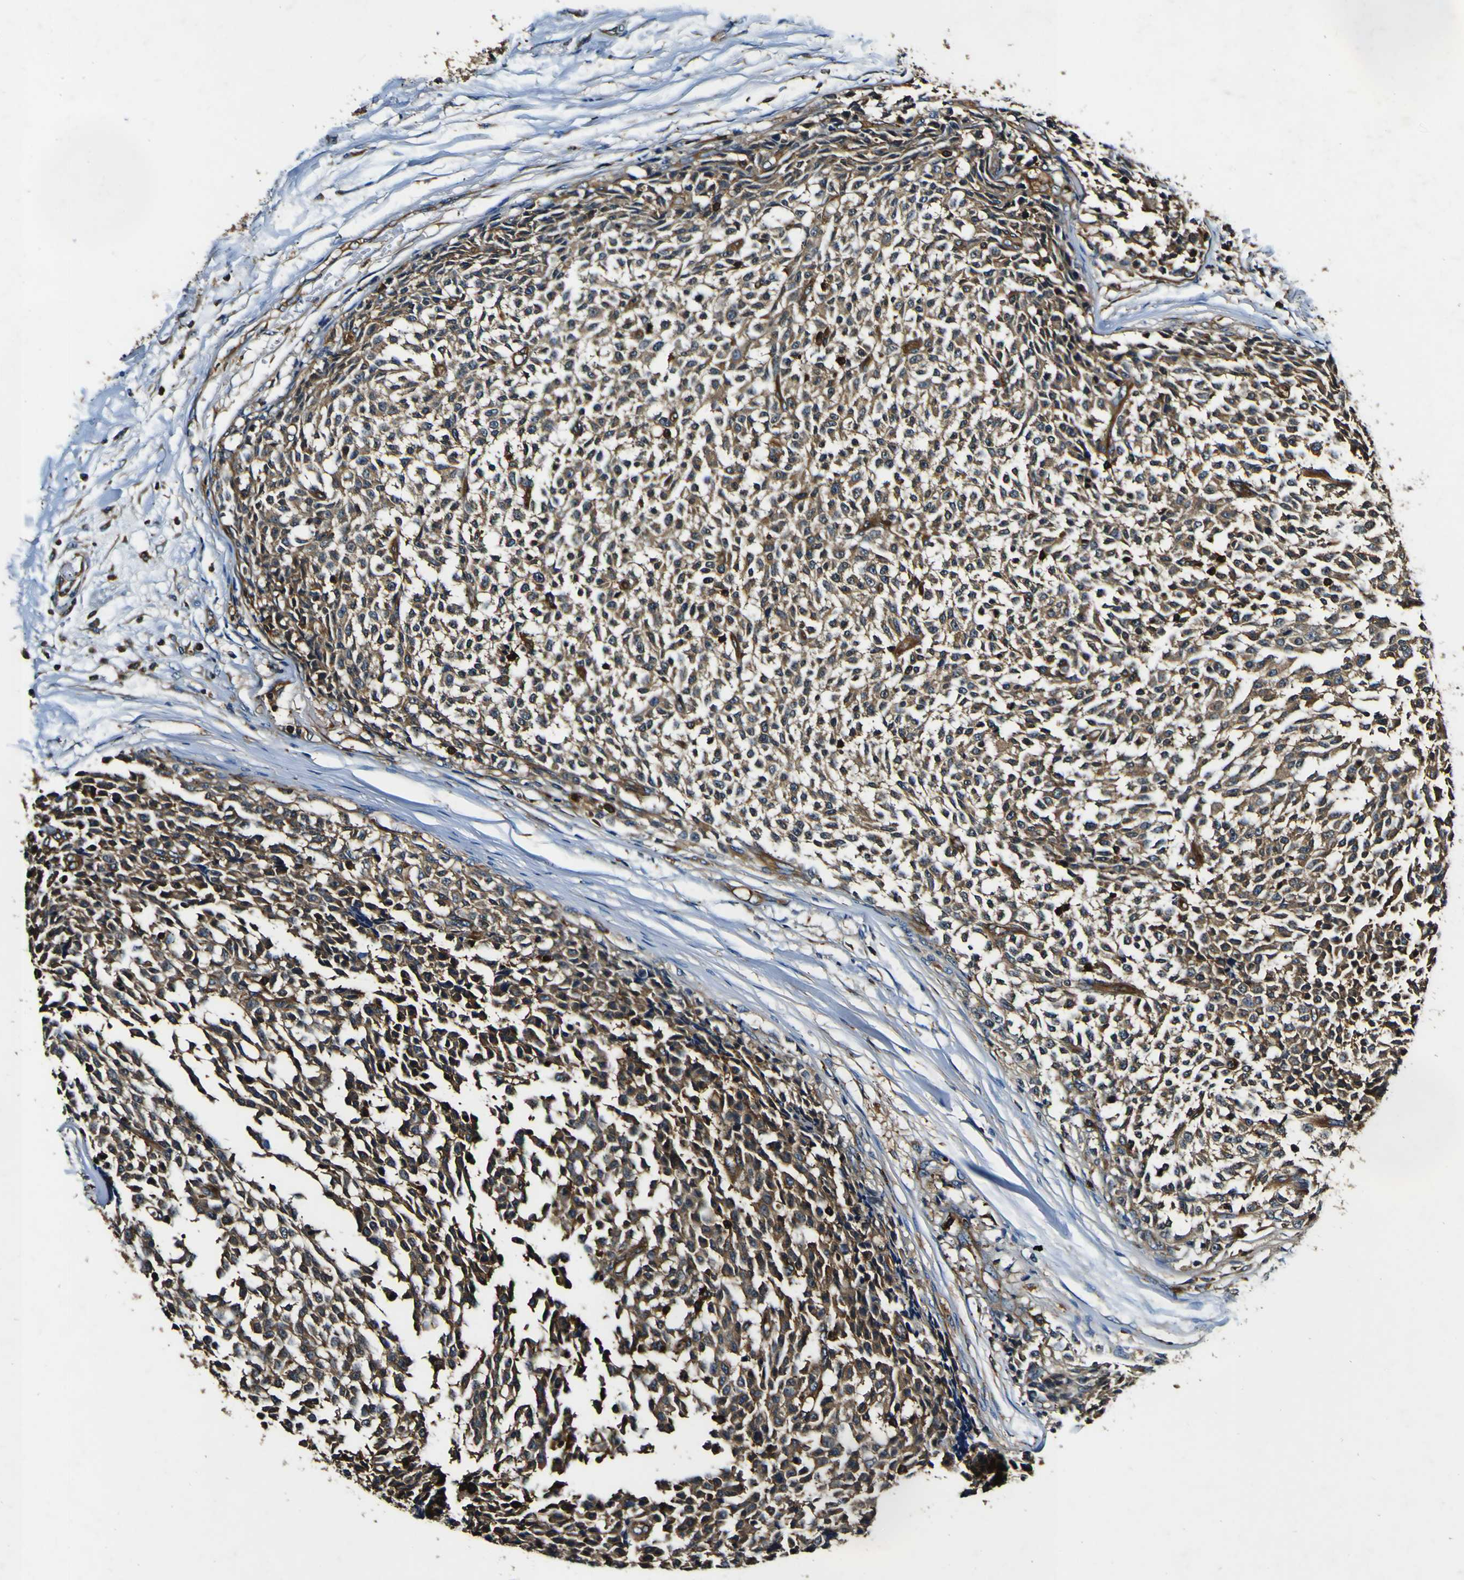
{"staining": {"intensity": "moderate", "quantity": ">75%", "location": "cytoplasmic/membranous"}, "tissue": "testis cancer", "cell_type": "Tumor cells", "image_type": "cancer", "snomed": [{"axis": "morphology", "description": "Seminoma, NOS"}, {"axis": "topography", "description": "Testis"}], "caption": "Human testis seminoma stained for a protein (brown) displays moderate cytoplasmic/membranous positive positivity in about >75% of tumor cells.", "gene": "RHOT2", "patient": {"sex": "male", "age": 59}}